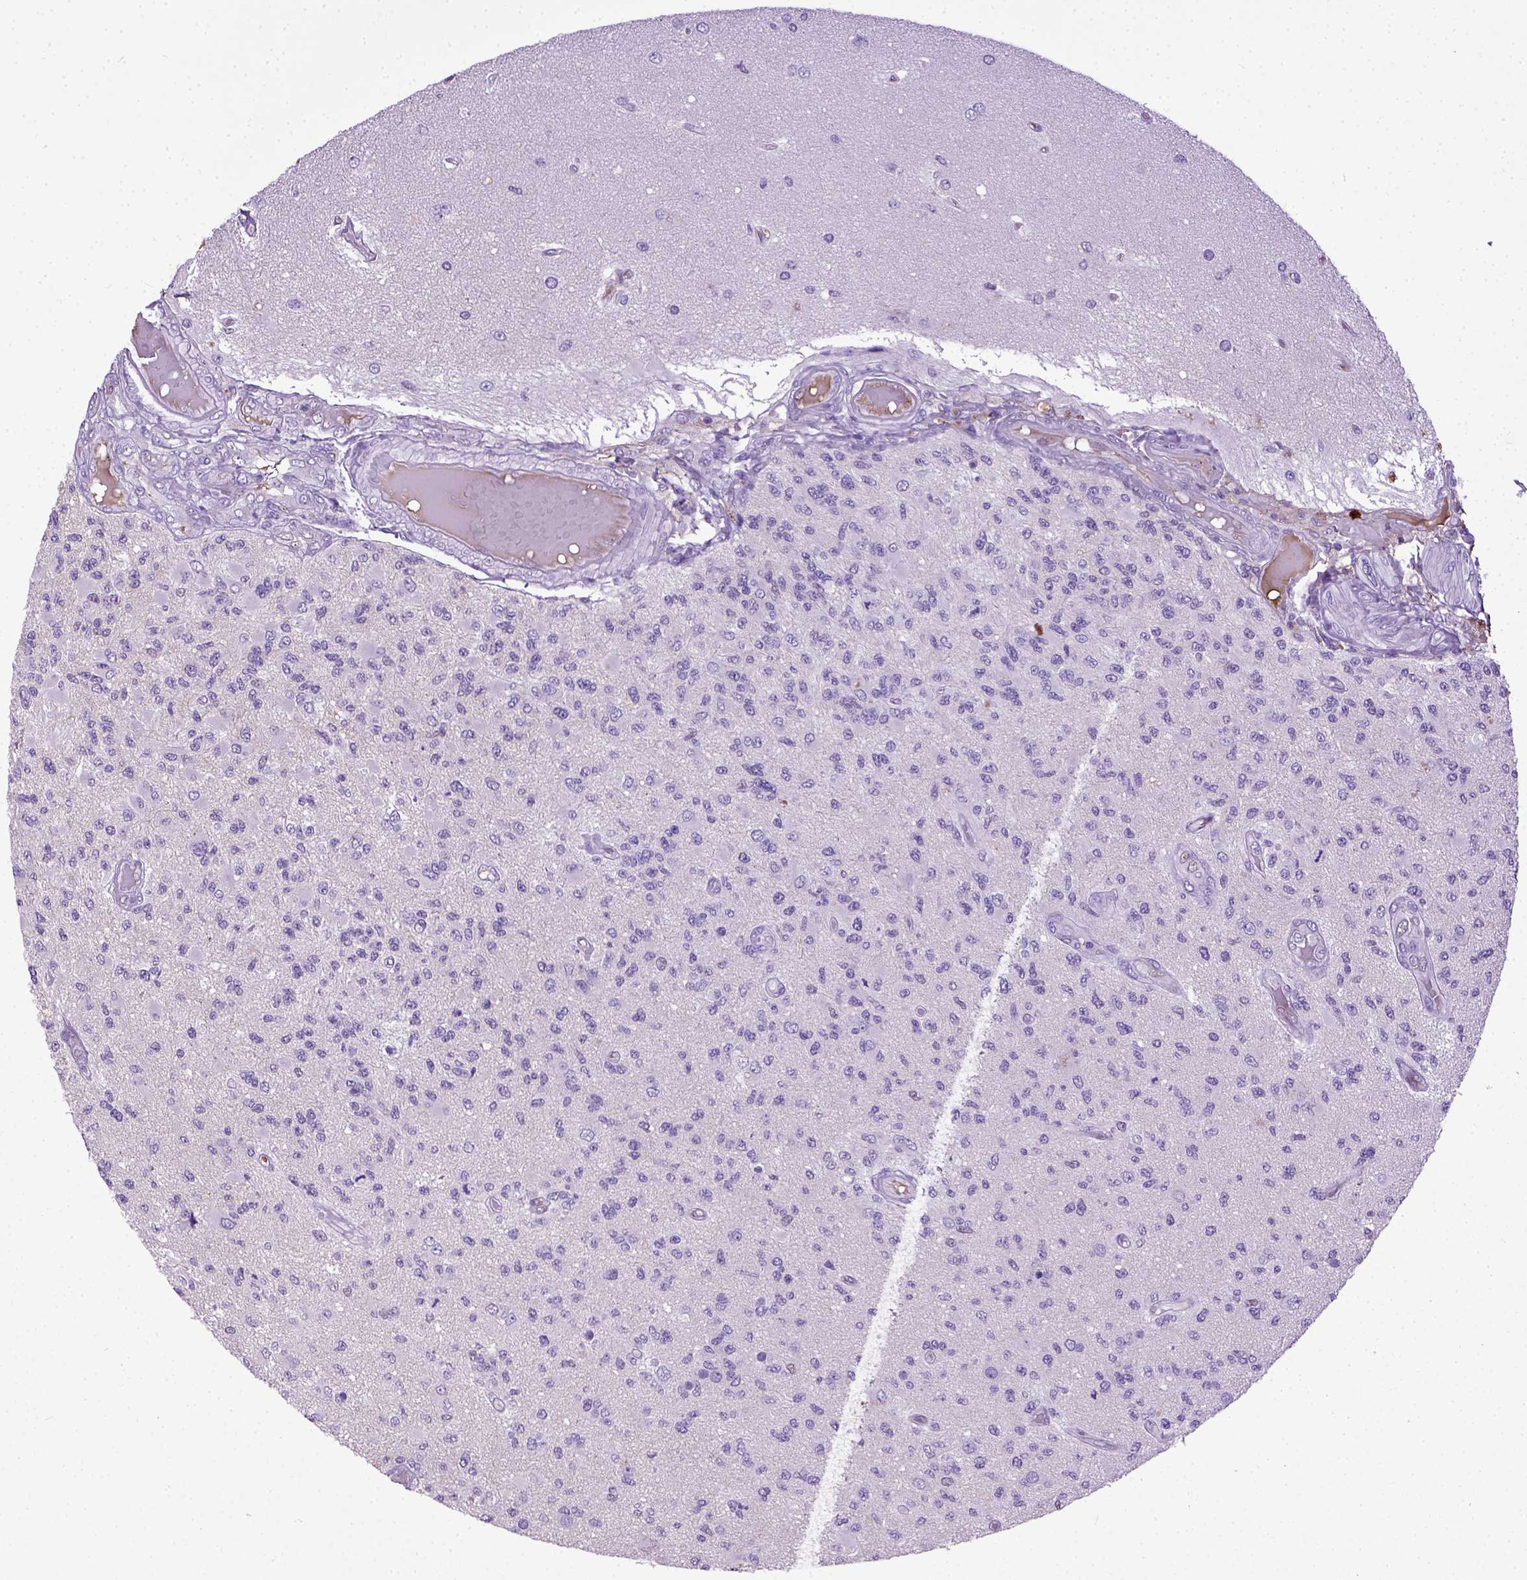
{"staining": {"intensity": "negative", "quantity": "none", "location": "none"}, "tissue": "glioma", "cell_type": "Tumor cells", "image_type": "cancer", "snomed": [{"axis": "morphology", "description": "Glioma, malignant, High grade"}, {"axis": "topography", "description": "Brain"}], "caption": "Malignant glioma (high-grade) was stained to show a protein in brown. There is no significant positivity in tumor cells.", "gene": "ADAMTS8", "patient": {"sex": "female", "age": 63}}